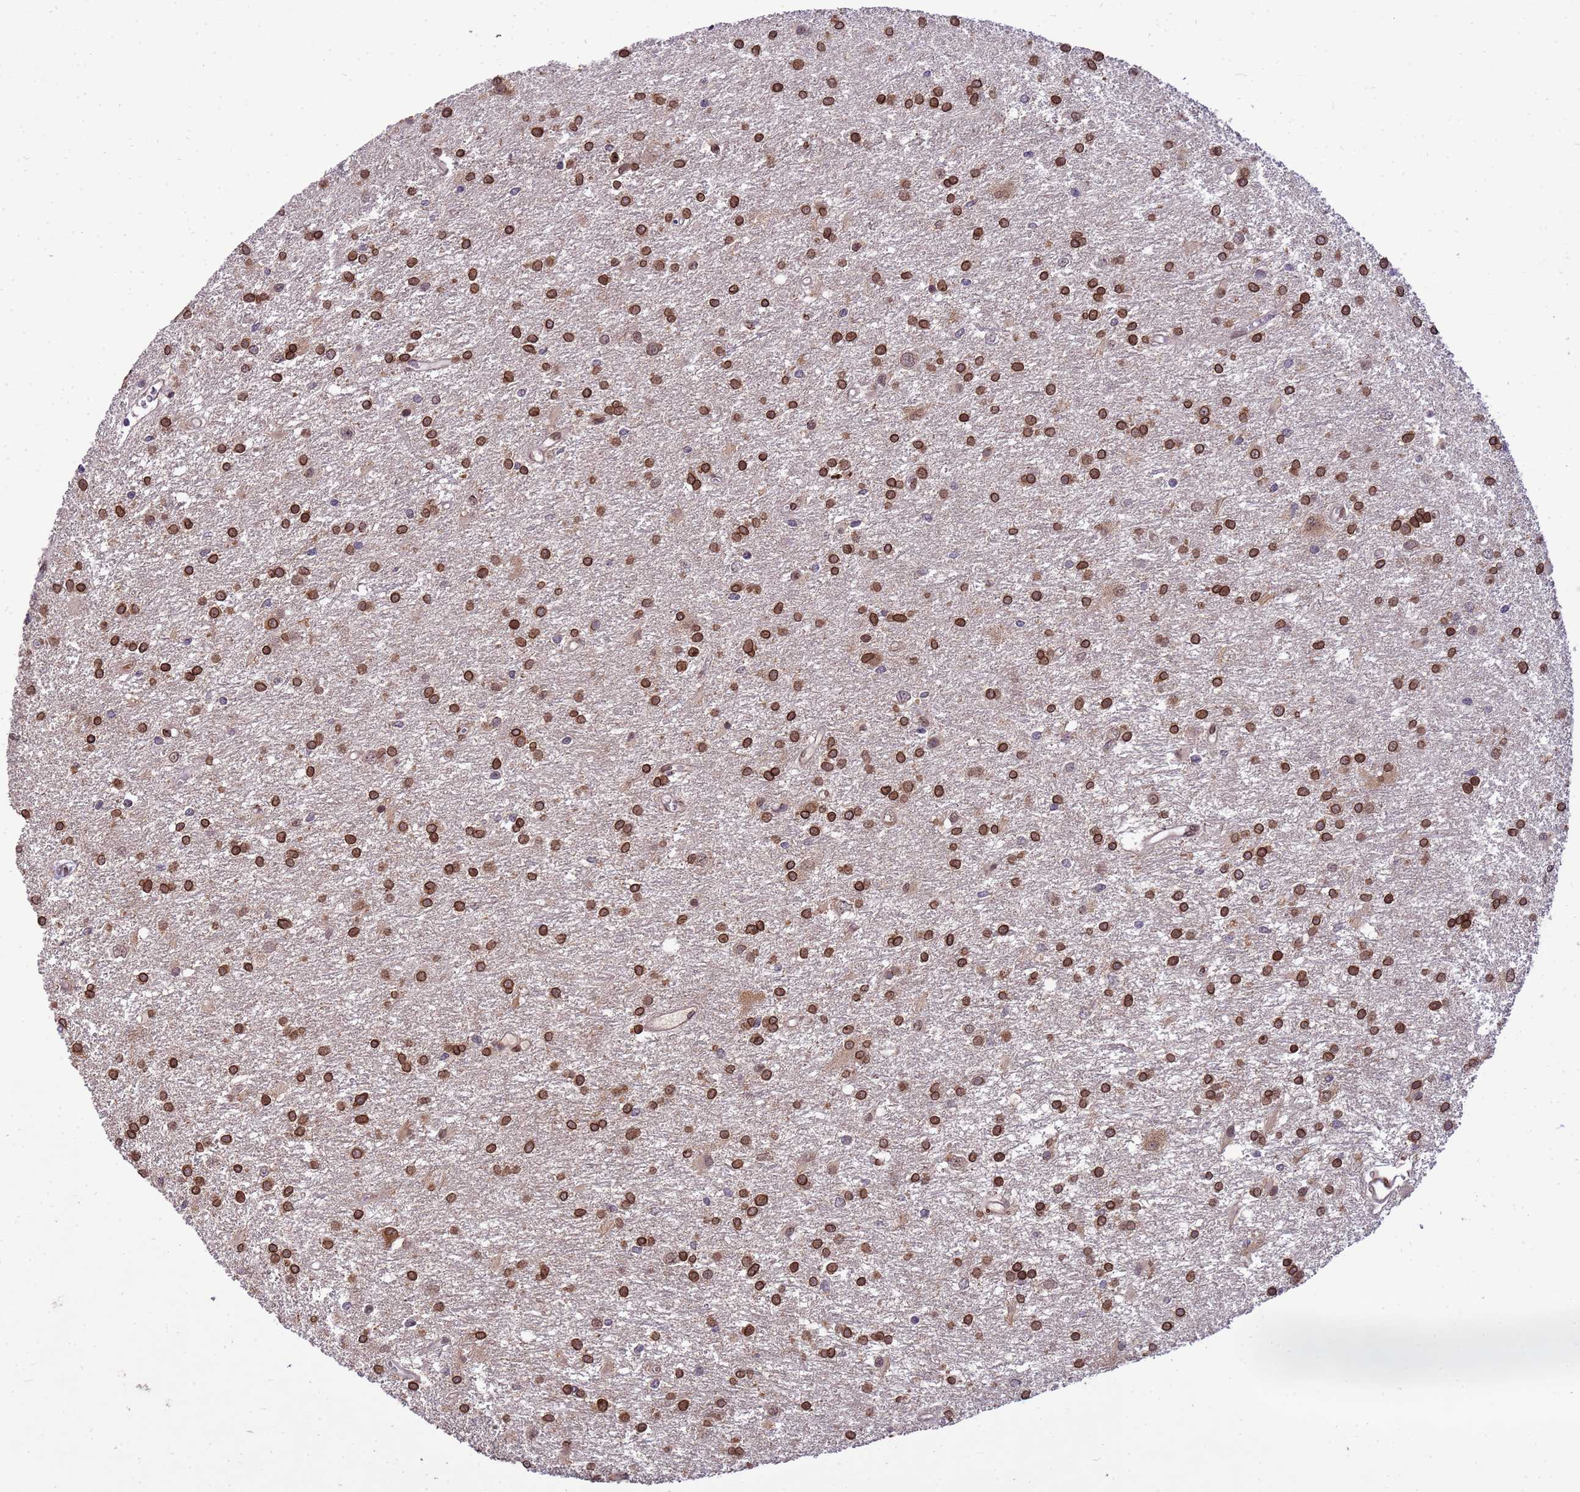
{"staining": {"intensity": "moderate", "quantity": ">75%", "location": "cytoplasmic/membranous,nuclear"}, "tissue": "glioma", "cell_type": "Tumor cells", "image_type": "cancer", "snomed": [{"axis": "morphology", "description": "Glioma, malignant, High grade"}, {"axis": "topography", "description": "Brain"}], "caption": "The immunohistochemical stain highlights moderate cytoplasmic/membranous and nuclear expression in tumor cells of malignant high-grade glioma tissue.", "gene": "GPR135", "patient": {"sex": "female", "age": 50}}